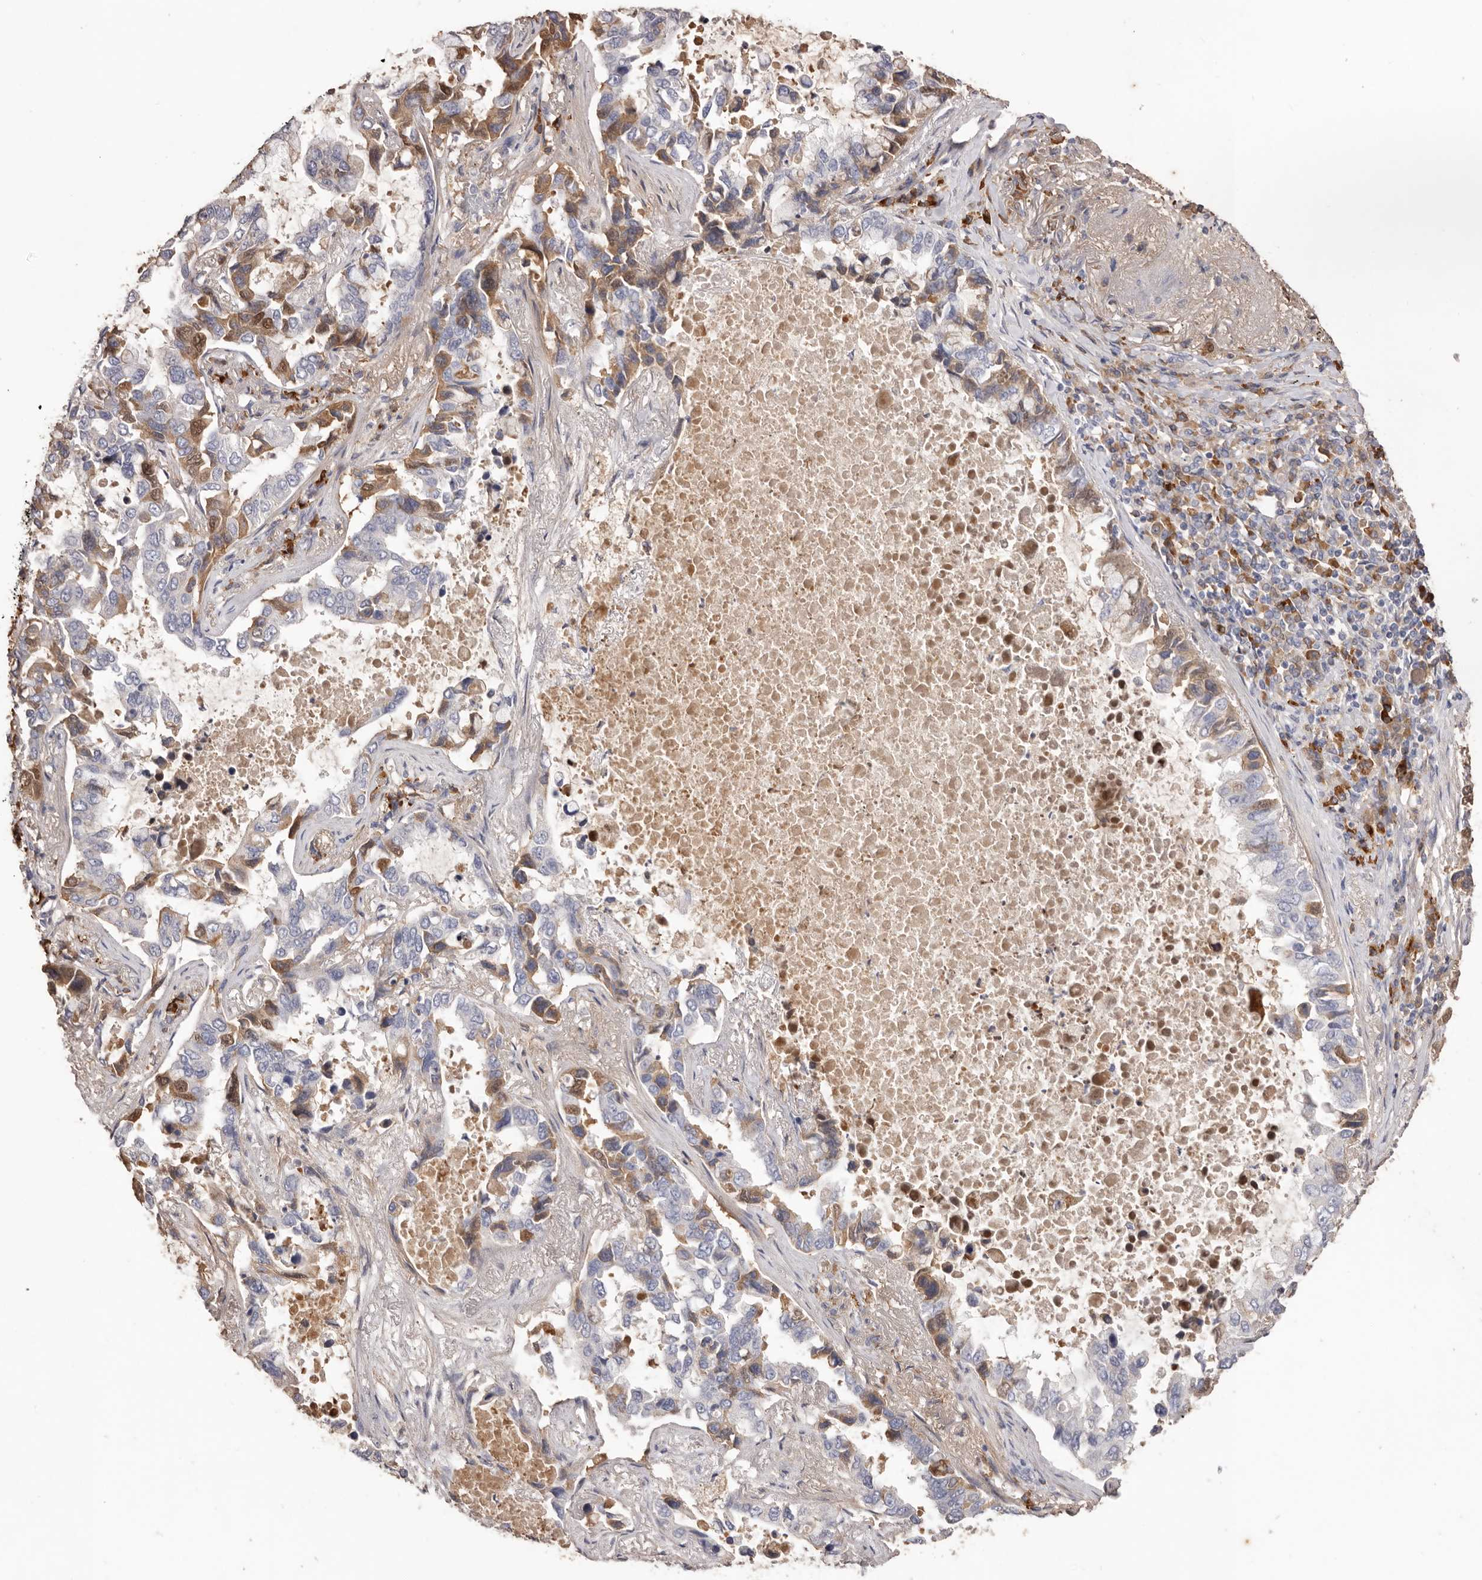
{"staining": {"intensity": "moderate", "quantity": "25%-75%", "location": "cytoplasmic/membranous"}, "tissue": "lung cancer", "cell_type": "Tumor cells", "image_type": "cancer", "snomed": [{"axis": "morphology", "description": "Adenocarcinoma, NOS"}, {"axis": "topography", "description": "Lung"}], "caption": "DAB (3,3'-diaminobenzidine) immunohistochemical staining of human adenocarcinoma (lung) demonstrates moderate cytoplasmic/membranous protein positivity in approximately 25%-75% of tumor cells.", "gene": "HCAR2", "patient": {"sex": "male", "age": 64}}